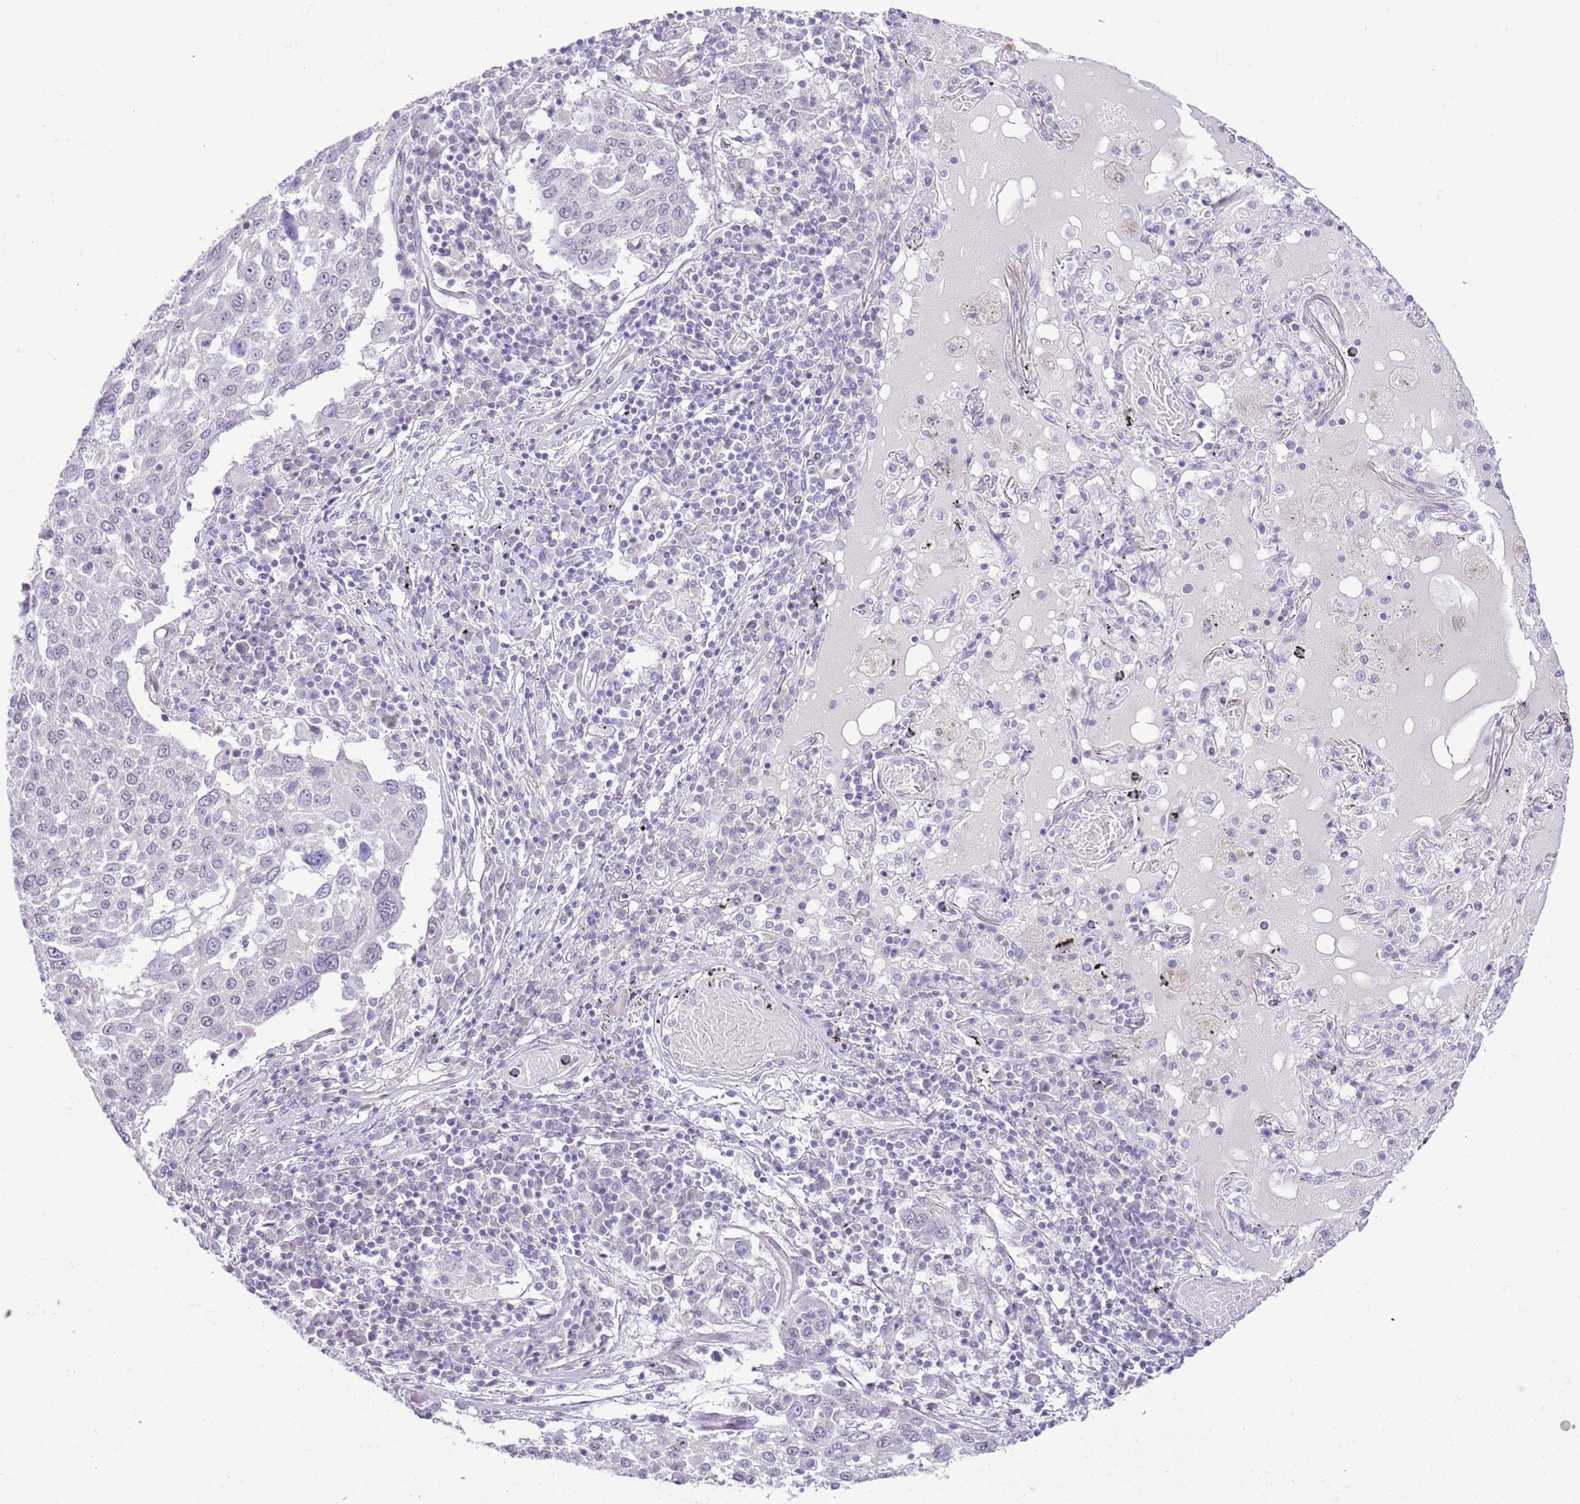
{"staining": {"intensity": "negative", "quantity": "none", "location": "none"}, "tissue": "lung cancer", "cell_type": "Tumor cells", "image_type": "cancer", "snomed": [{"axis": "morphology", "description": "Squamous cell carcinoma, NOS"}, {"axis": "topography", "description": "Lung"}], "caption": "Histopathology image shows no significant protein staining in tumor cells of lung squamous cell carcinoma. Brightfield microscopy of immunohistochemistry stained with DAB (3,3'-diaminobenzidine) (brown) and hematoxylin (blue), captured at high magnification.", "gene": "MIDN", "patient": {"sex": "male", "age": 65}}